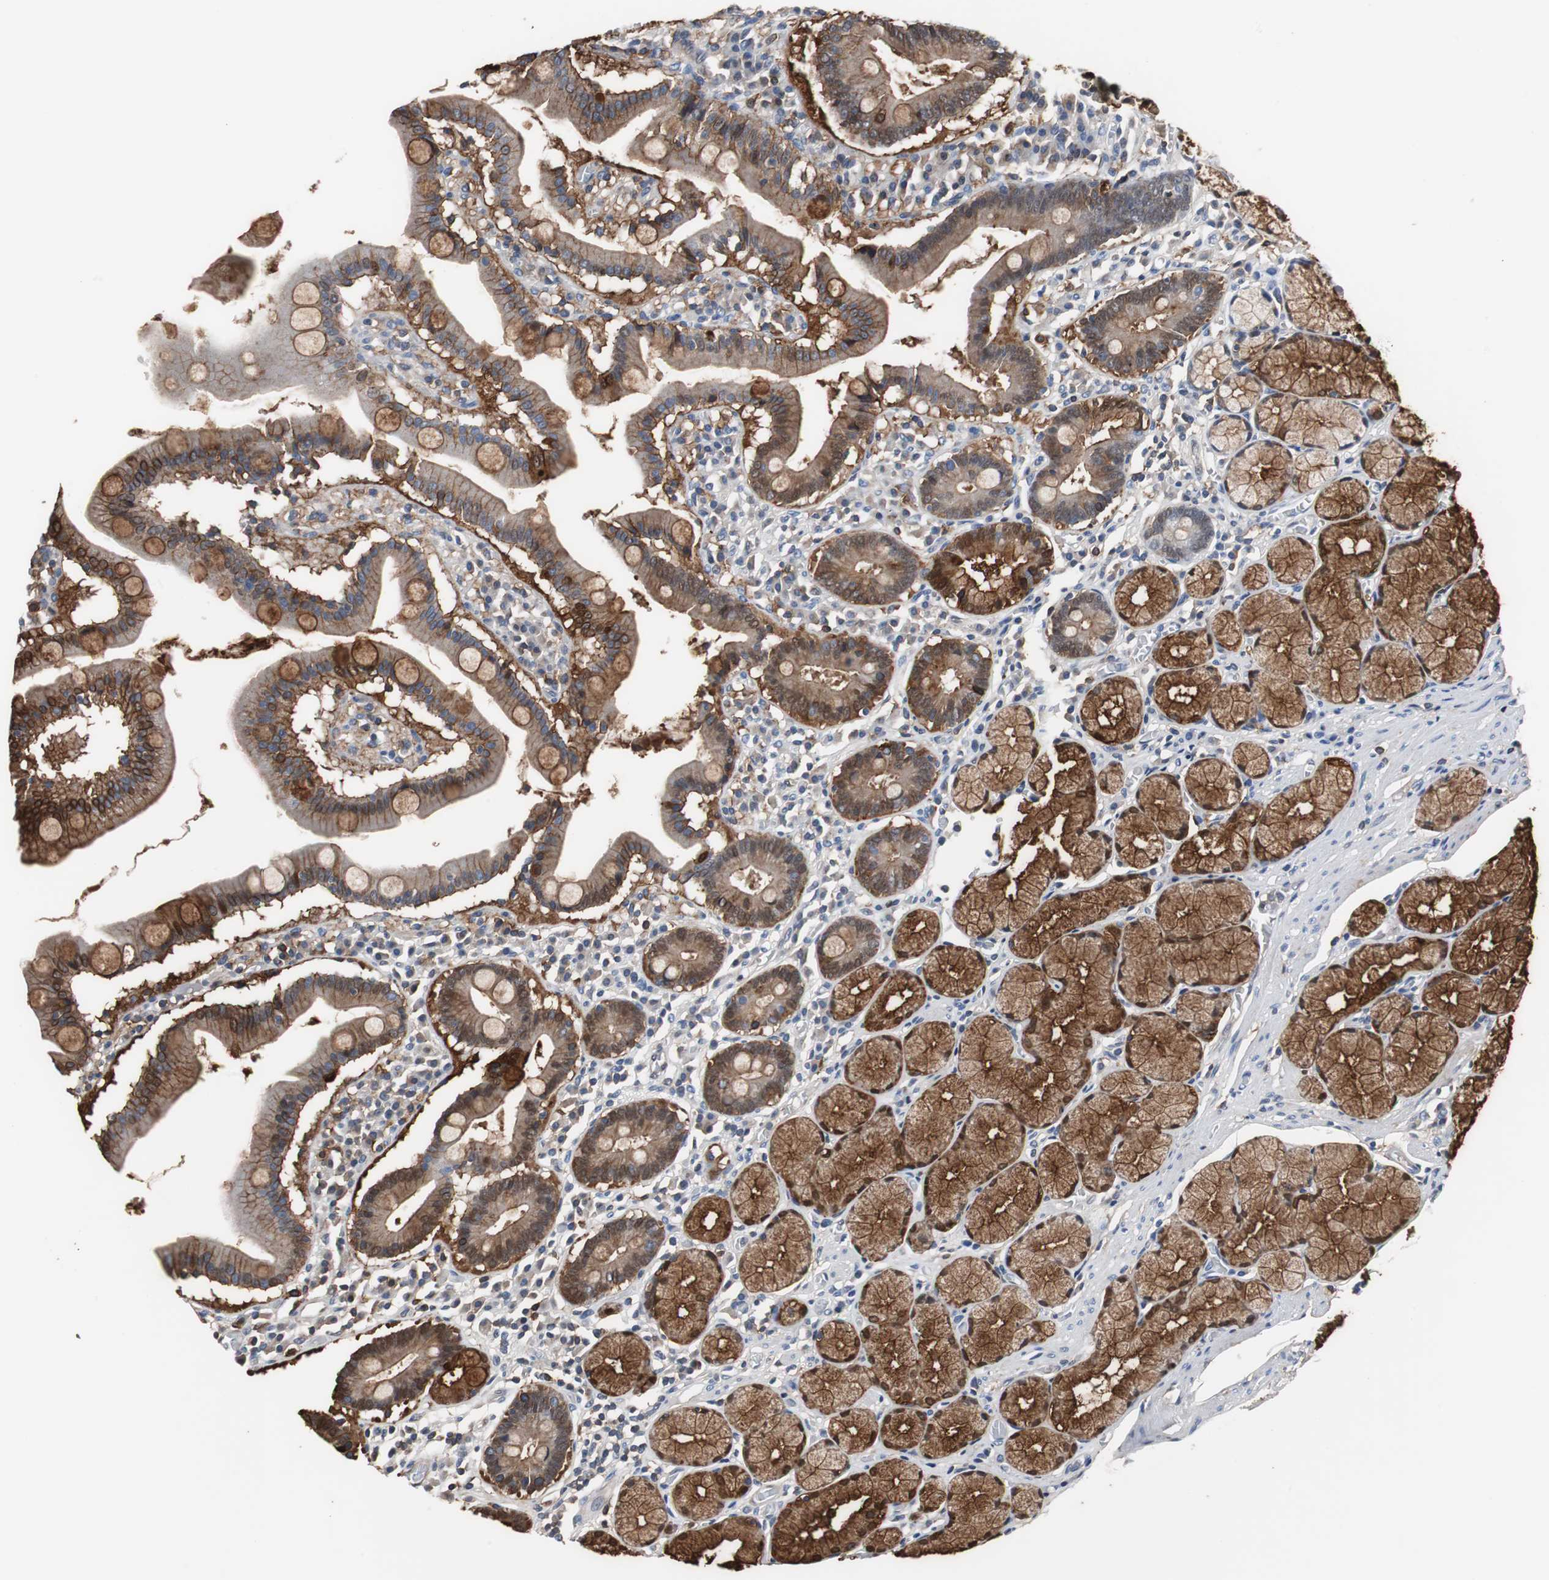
{"staining": {"intensity": "moderate", "quantity": ">75%", "location": "cytoplasmic/membranous,nuclear"}, "tissue": "stomach", "cell_type": "Glandular cells", "image_type": "normal", "snomed": [{"axis": "morphology", "description": "Normal tissue, NOS"}, {"axis": "topography", "description": "Stomach, lower"}], "caption": "Protein analysis of normal stomach demonstrates moderate cytoplasmic/membranous,nuclear positivity in approximately >75% of glandular cells. (DAB IHC, brown staining for protein, blue staining for nuclei).", "gene": "ANXA4", "patient": {"sex": "male", "age": 56}}